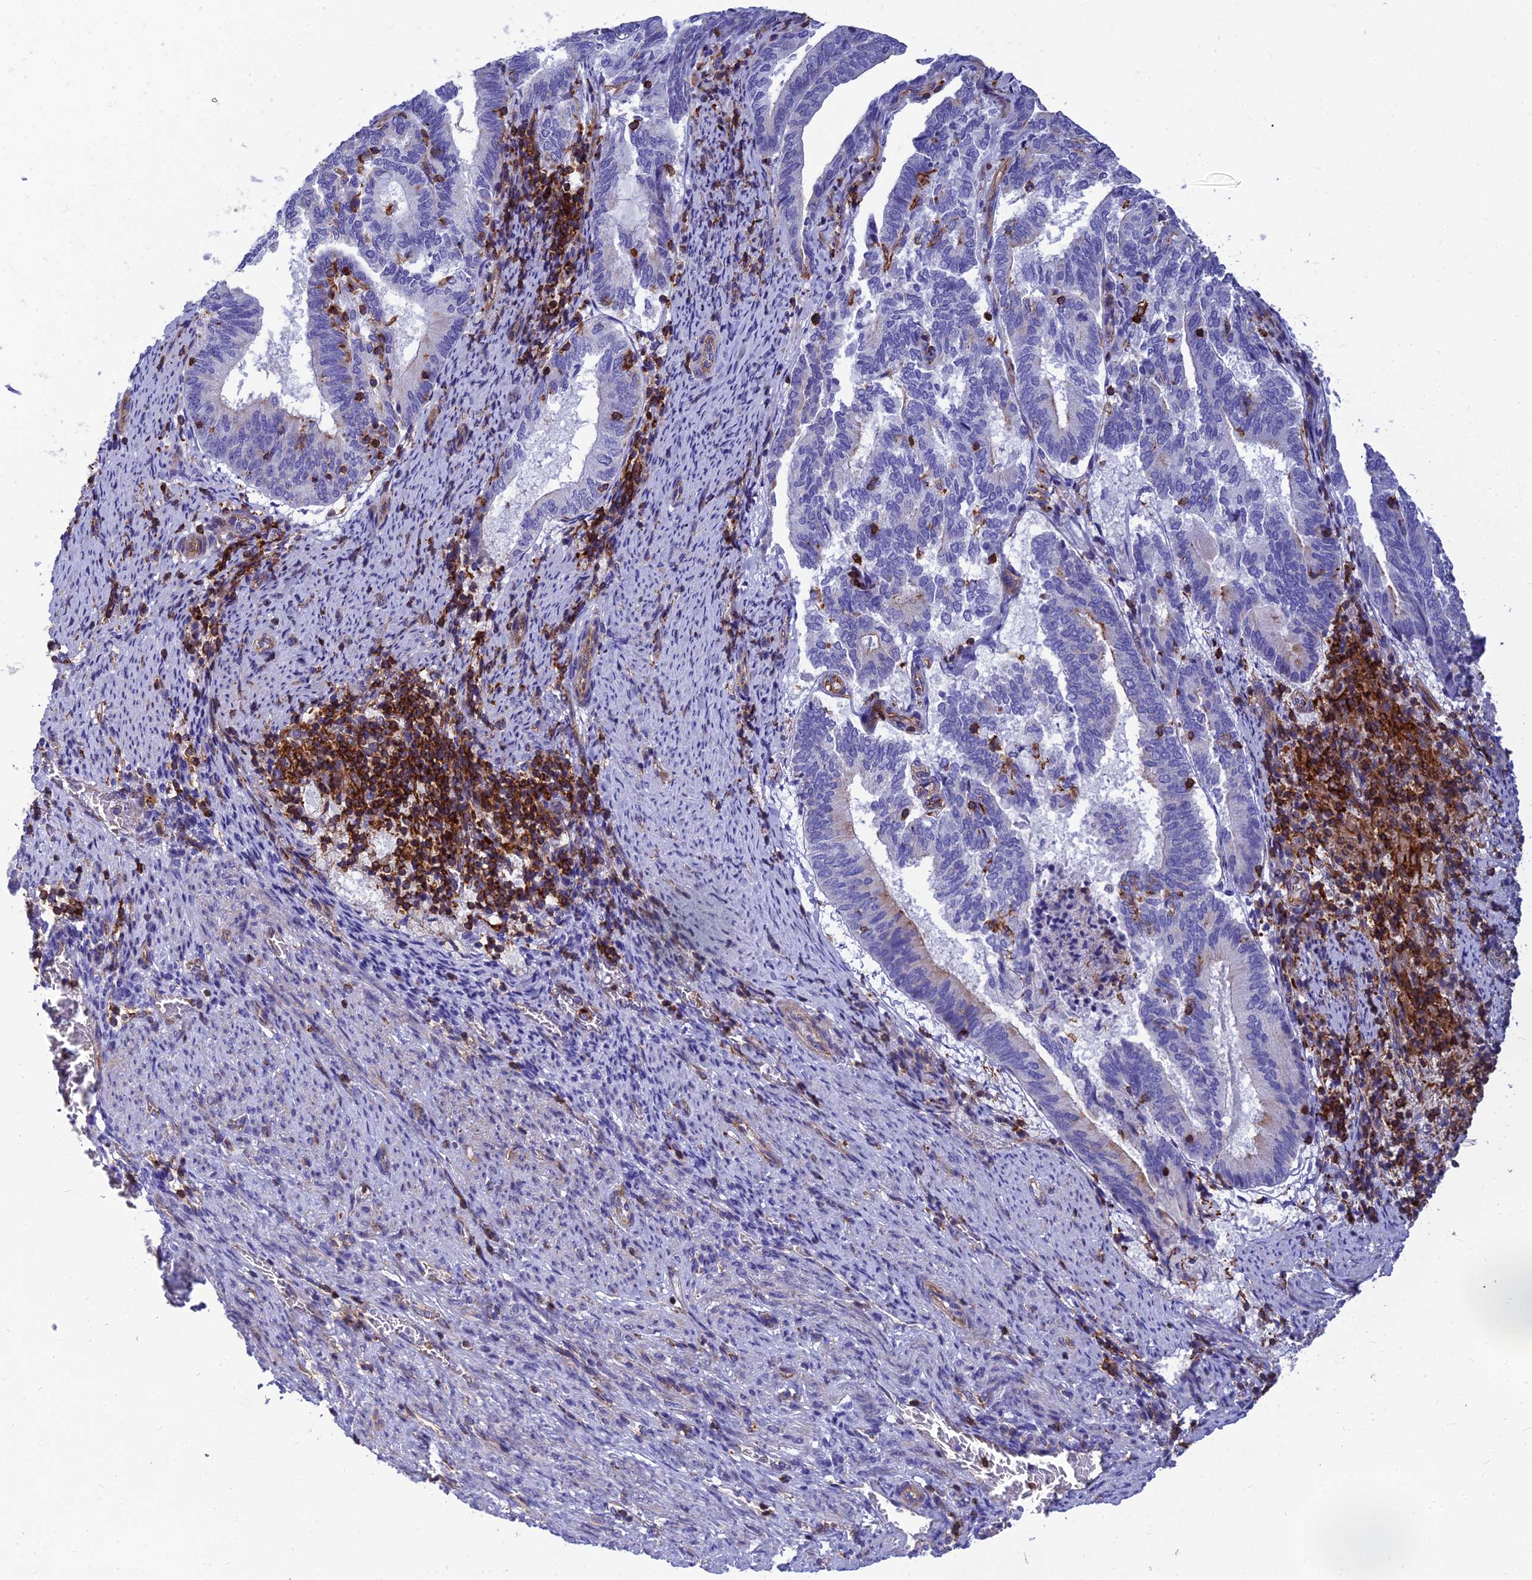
{"staining": {"intensity": "negative", "quantity": "none", "location": "none"}, "tissue": "endometrial cancer", "cell_type": "Tumor cells", "image_type": "cancer", "snomed": [{"axis": "morphology", "description": "Adenocarcinoma, NOS"}, {"axis": "topography", "description": "Endometrium"}], "caption": "Human endometrial cancer (adenocarcinoma) stained for a protein using immunohistochemistry (IHC) shows no staining in tumor cells.", "gene": "PPP1R18", "patient": {"sex": "female", "age": 80}}